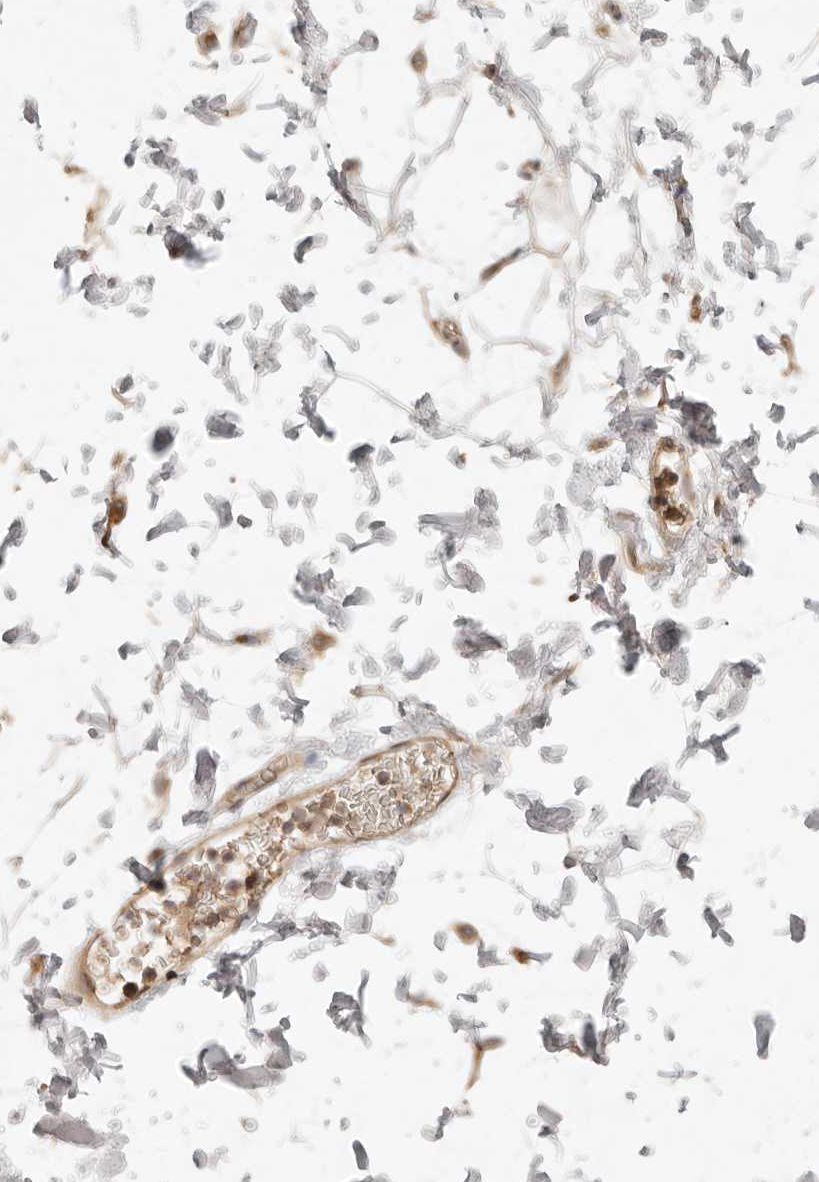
{"staining": {"intensity": "negative", "quantity": "none", "location": "none"}, "tissue": "adipose tissue", "cell_type": "Adipocytes", "image_type": "normal", "snomed": [{"axis": "morphology", "description": "Normal tissue, NOS"}, {"axis": "topography", "description": "Soft tissue"}], "caption": "High power microscopy photomicrograph of an immunohistochemistry (IHC) histopathology image of normal adipose tissue, revealing no significant expression in adipocytes.", "gene": "HECTD3", "patient": {"sex": "male", "age": 72}}